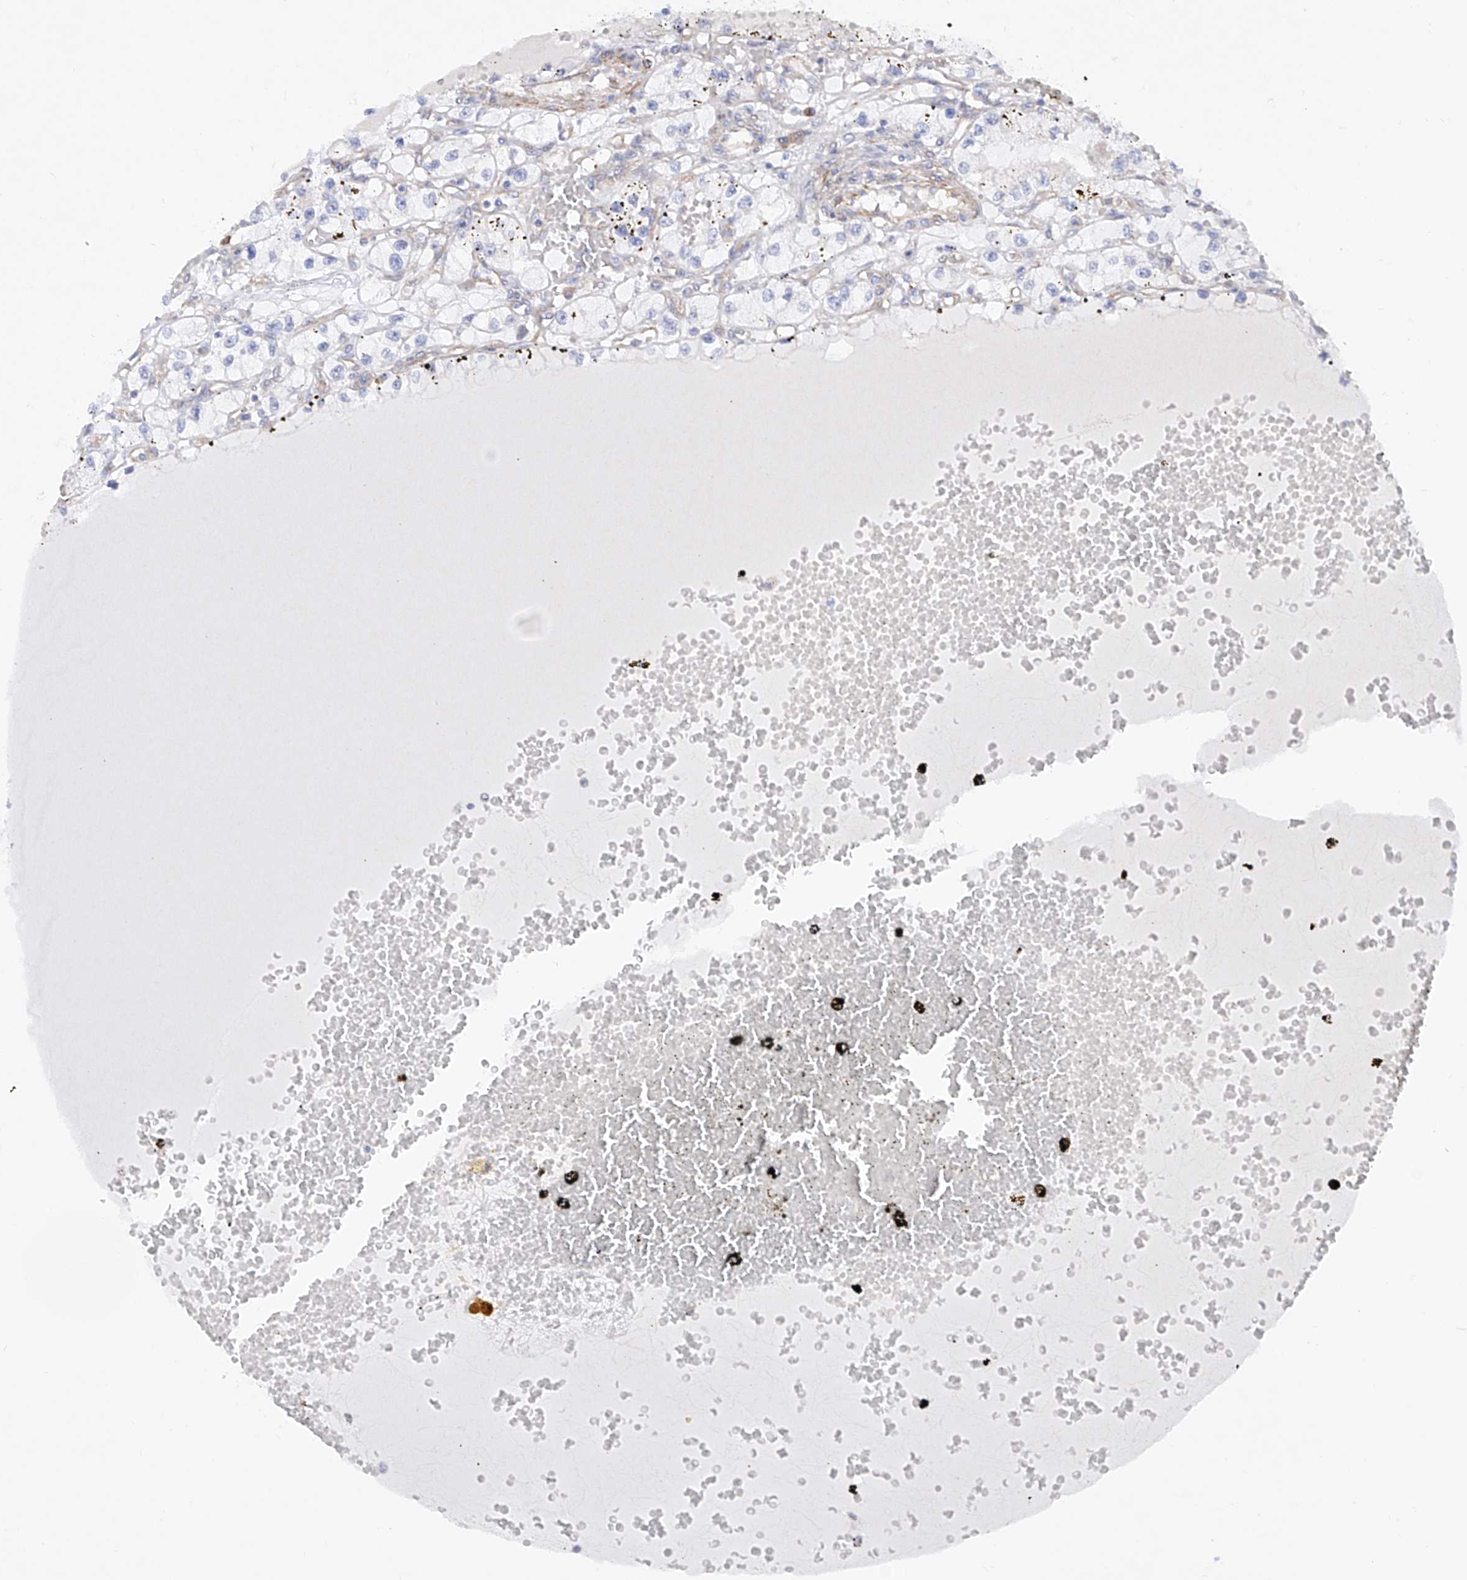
{"staining": {"intensity": "negative", "quantity": "none", "location": "none"}, "tissue": "renal cancer", "cell_type": "Tumor cells", "image_type": "cancer", "snomed": [{"axis": "morphology", "description": "Adenocarcinoma, NOS"}, {"axis": "topography", "description": "Kidney"}], "caption": "IHC photomicrograph of neoplastic tissue: renal cancer (adenocarcinoma) stained with DAB (3,3'-diaminobenzidine) displays no significant protein positivity in tumor cells.", "gene": "LCA5", "patient": {"sex": "male", "age": 56}}